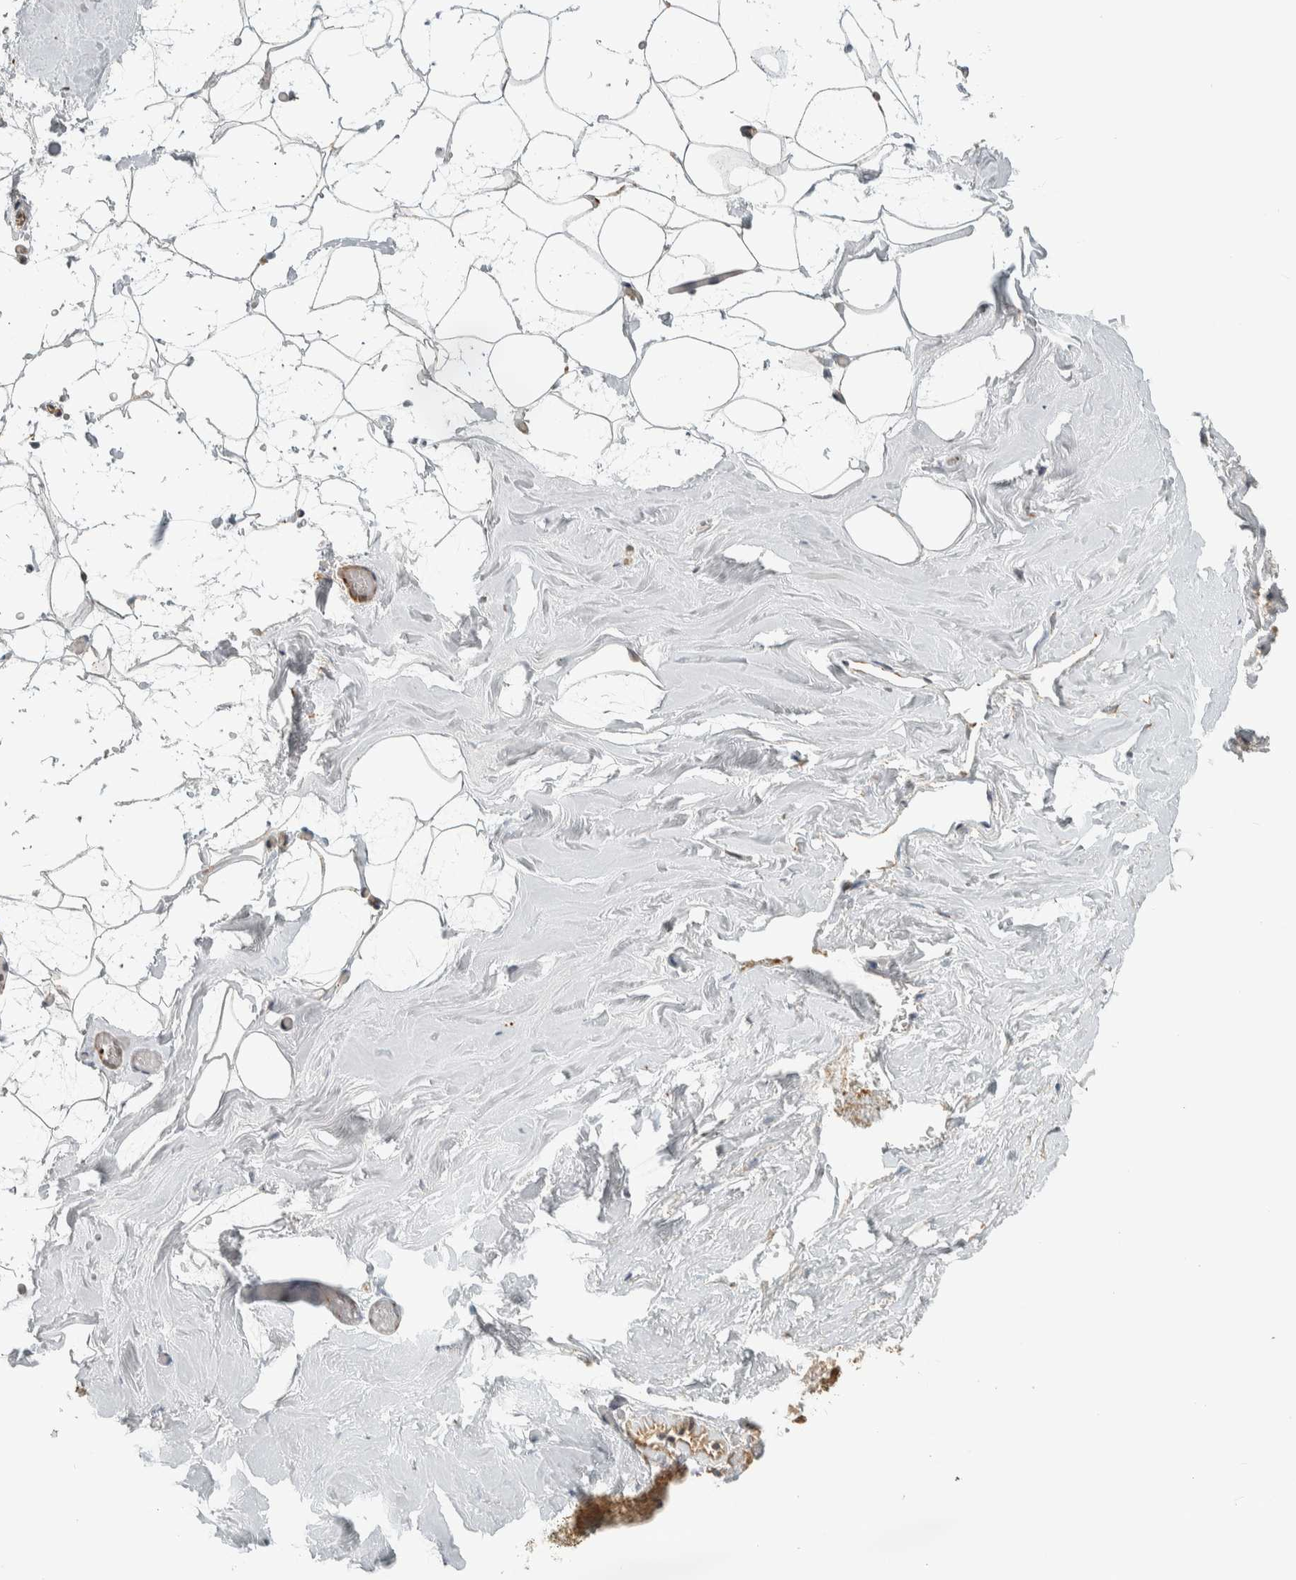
{"staining": {"intensity": "weak", "quantity": ">75%", "location": "cytoplasmic/membranous"}, "tissue": "adipose tissue", "cell_type": "Adipocytes", "image_type": "normal", "snomed": [{"axis": "morphology", "description": "Normal tissue, NOS"}, {"axis": "morphology", "description": "Fibrosis, NOS"}, {"axis": "topography", "description": "Breast"}, {"axis": "topography", "description": "Adipose tissue"}], "caption": "This image exhibits benign adipose tissue stained with immunohistochemistry (IHC) to label a protein in brown. The cytoplasmic/membranous of adipocytes show weak positivity for the protein. Nuclei are counter-stained blue.", "gene": "AFP", "patient": {"sex": "female", "age": 39}}